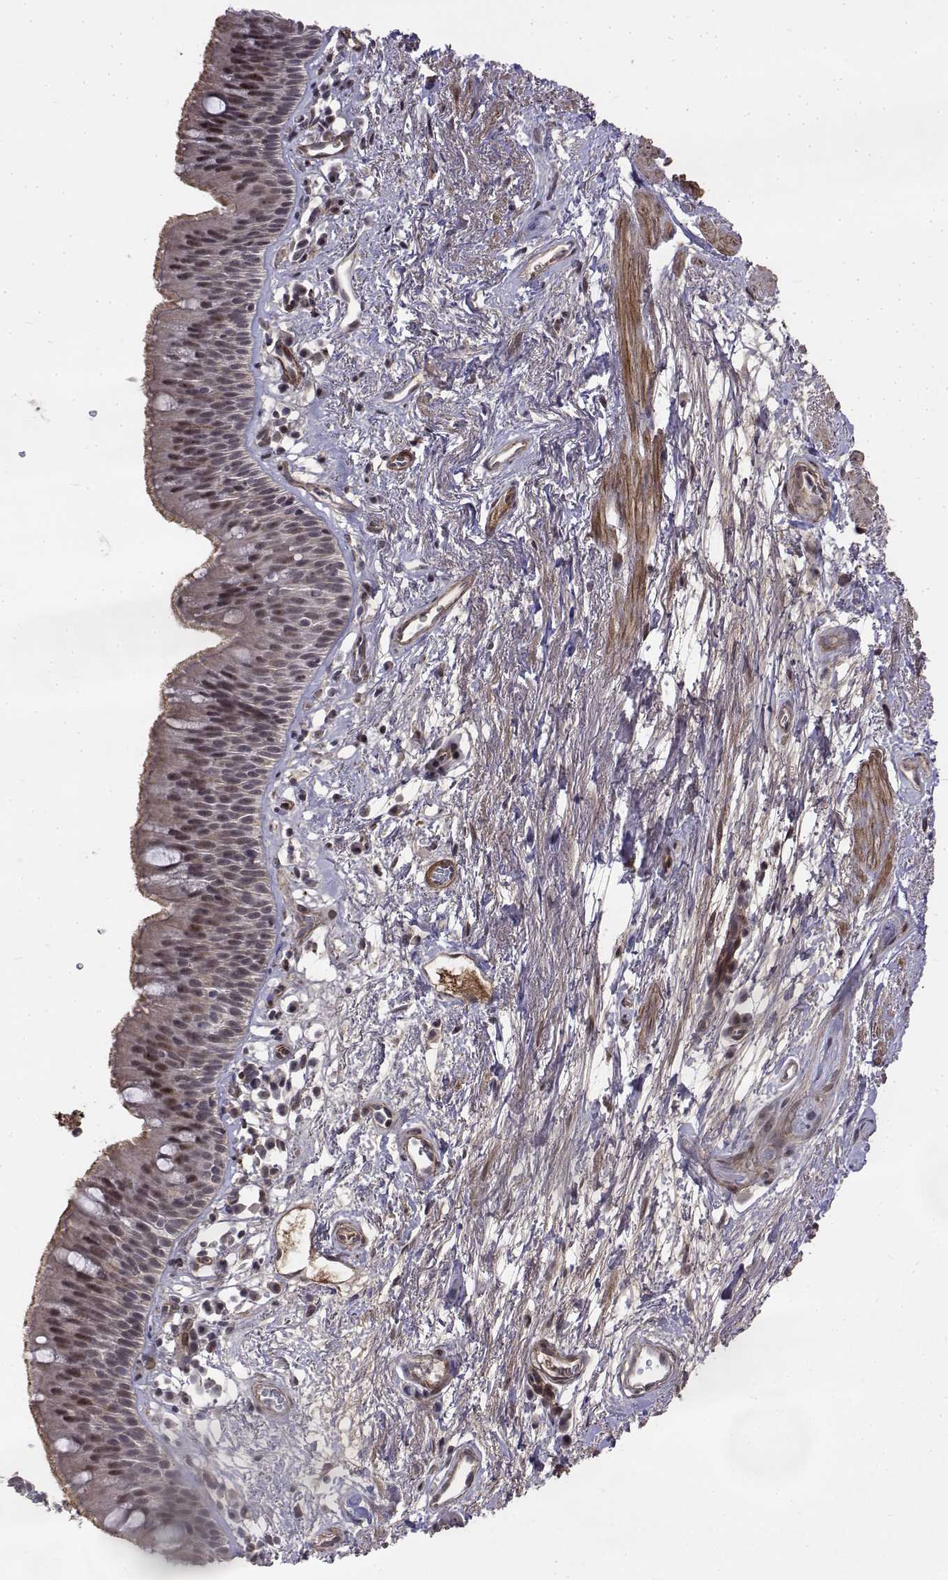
{"staining": {"intensity": "moderate", "quantity": "25%-75%", "location": "cytoplasmic/membranous,nuclear"}, "tissue": "bronchus", "cell_type": "Respiratory epithelial cells", "image_type": "normal", "snomed": [{"axis": "morphology", "description": "Normal tissue, NOS"}, {"axis": "topography", "description": "Cartilage tissue"}, {"axis": "topography", "description": "Bronchus"}], "caption": "Immunohistochemical staining of normal human bronchus displays 25%-75% levels of moderate cytoplasmic/membranous,nuclear protein positivity in approximately 25%-75% of respiratory epithelial cells.", "gene": "ITGA7", "patient": {"sex": "male", "age": 58}}